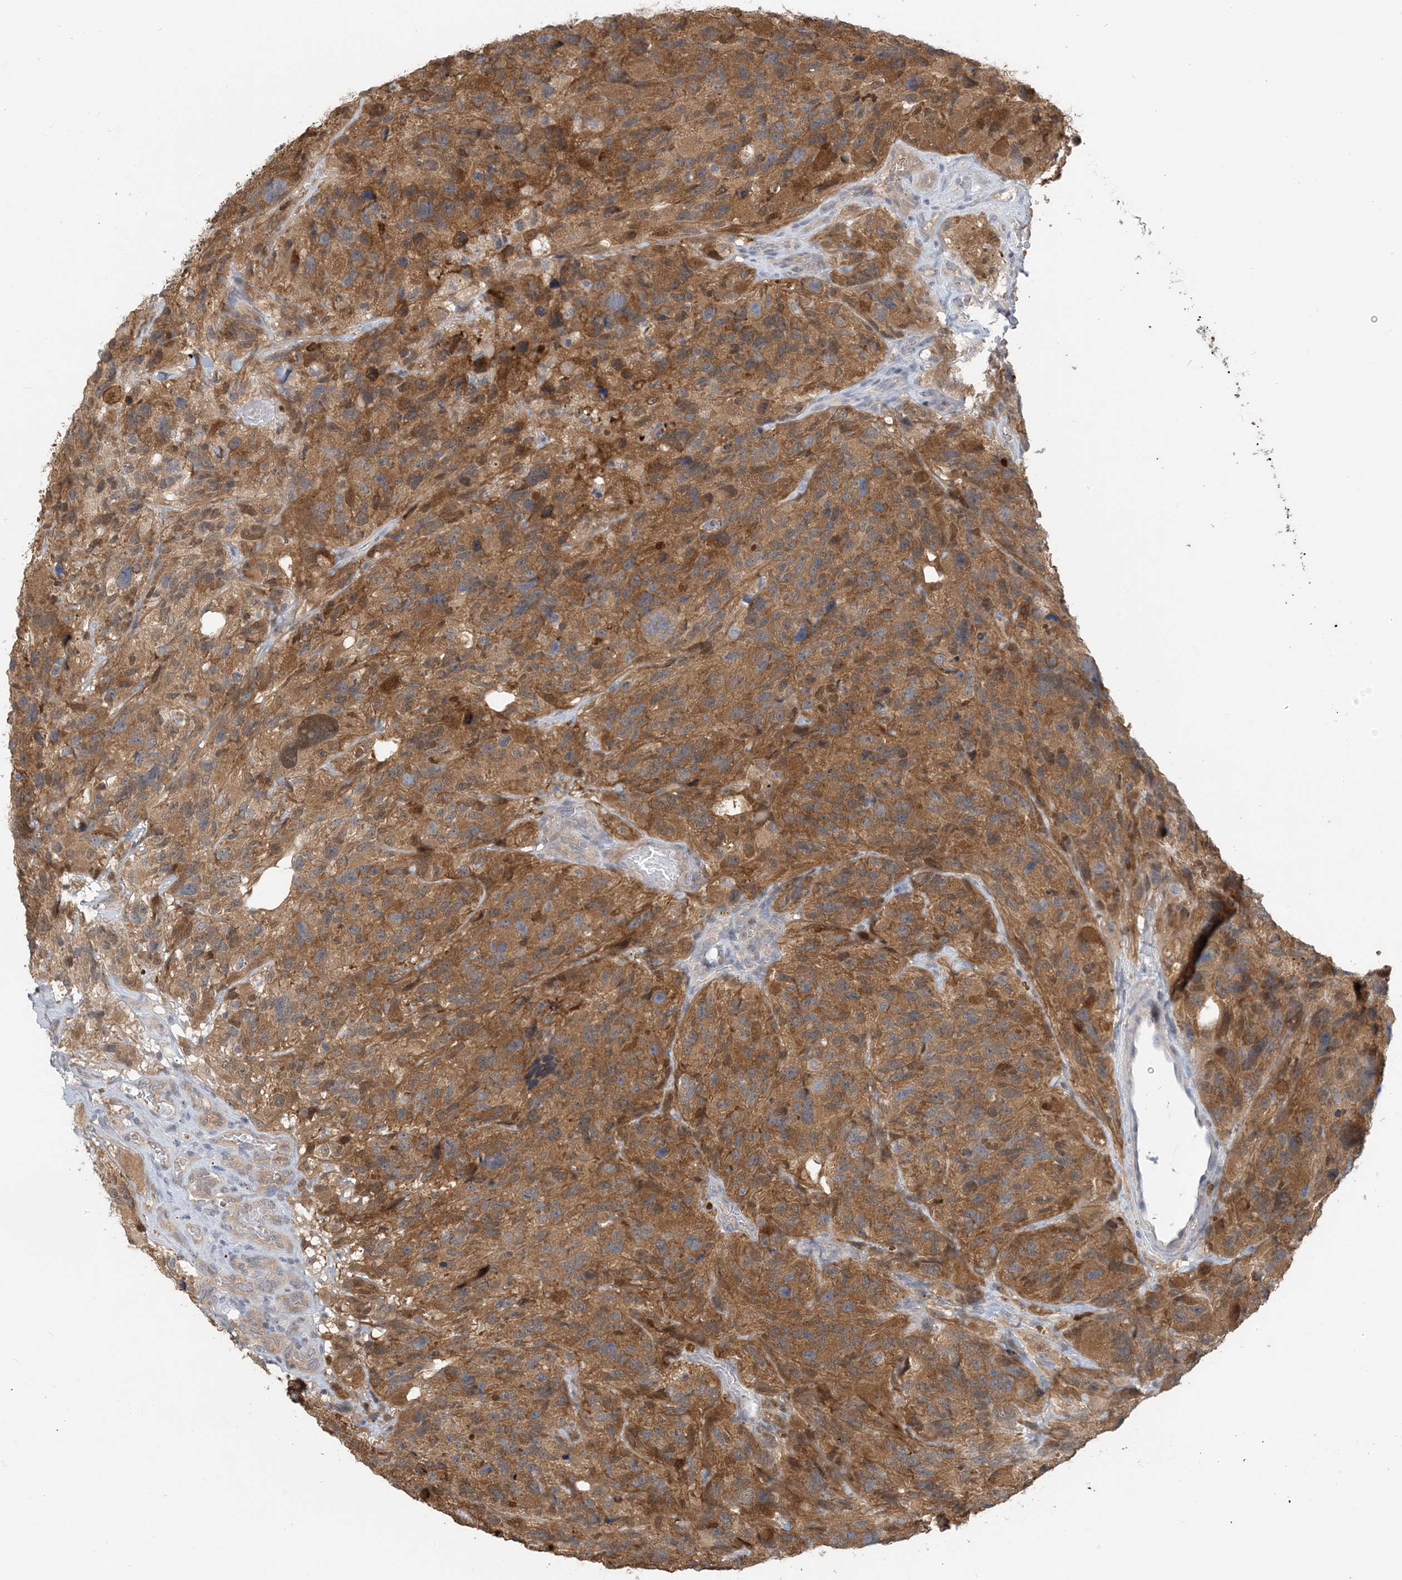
{"staining": {"intensity": "strong", "quantity": ">75%", "location": "cytoplasmic/membranous"}, "tissue": "glioma", "cell_type": "Tumor cells", "image_type": "cancer", "snomed": [{"axis": "morphology", "description": "Glioma, malignant, High grade"}, {"axis": "topography", "description": "Brain"}], "caption": "The immunohistochemical stain highlights strong cytoplasmic/membranous staining in tumor cells of glioma tissue. Immunohistochemistry (ihc) stains the protein in brown and the nuclei are stained blue.", "gene": "ZC3H12A", "patient": {"sex": "male", "age": 69}}